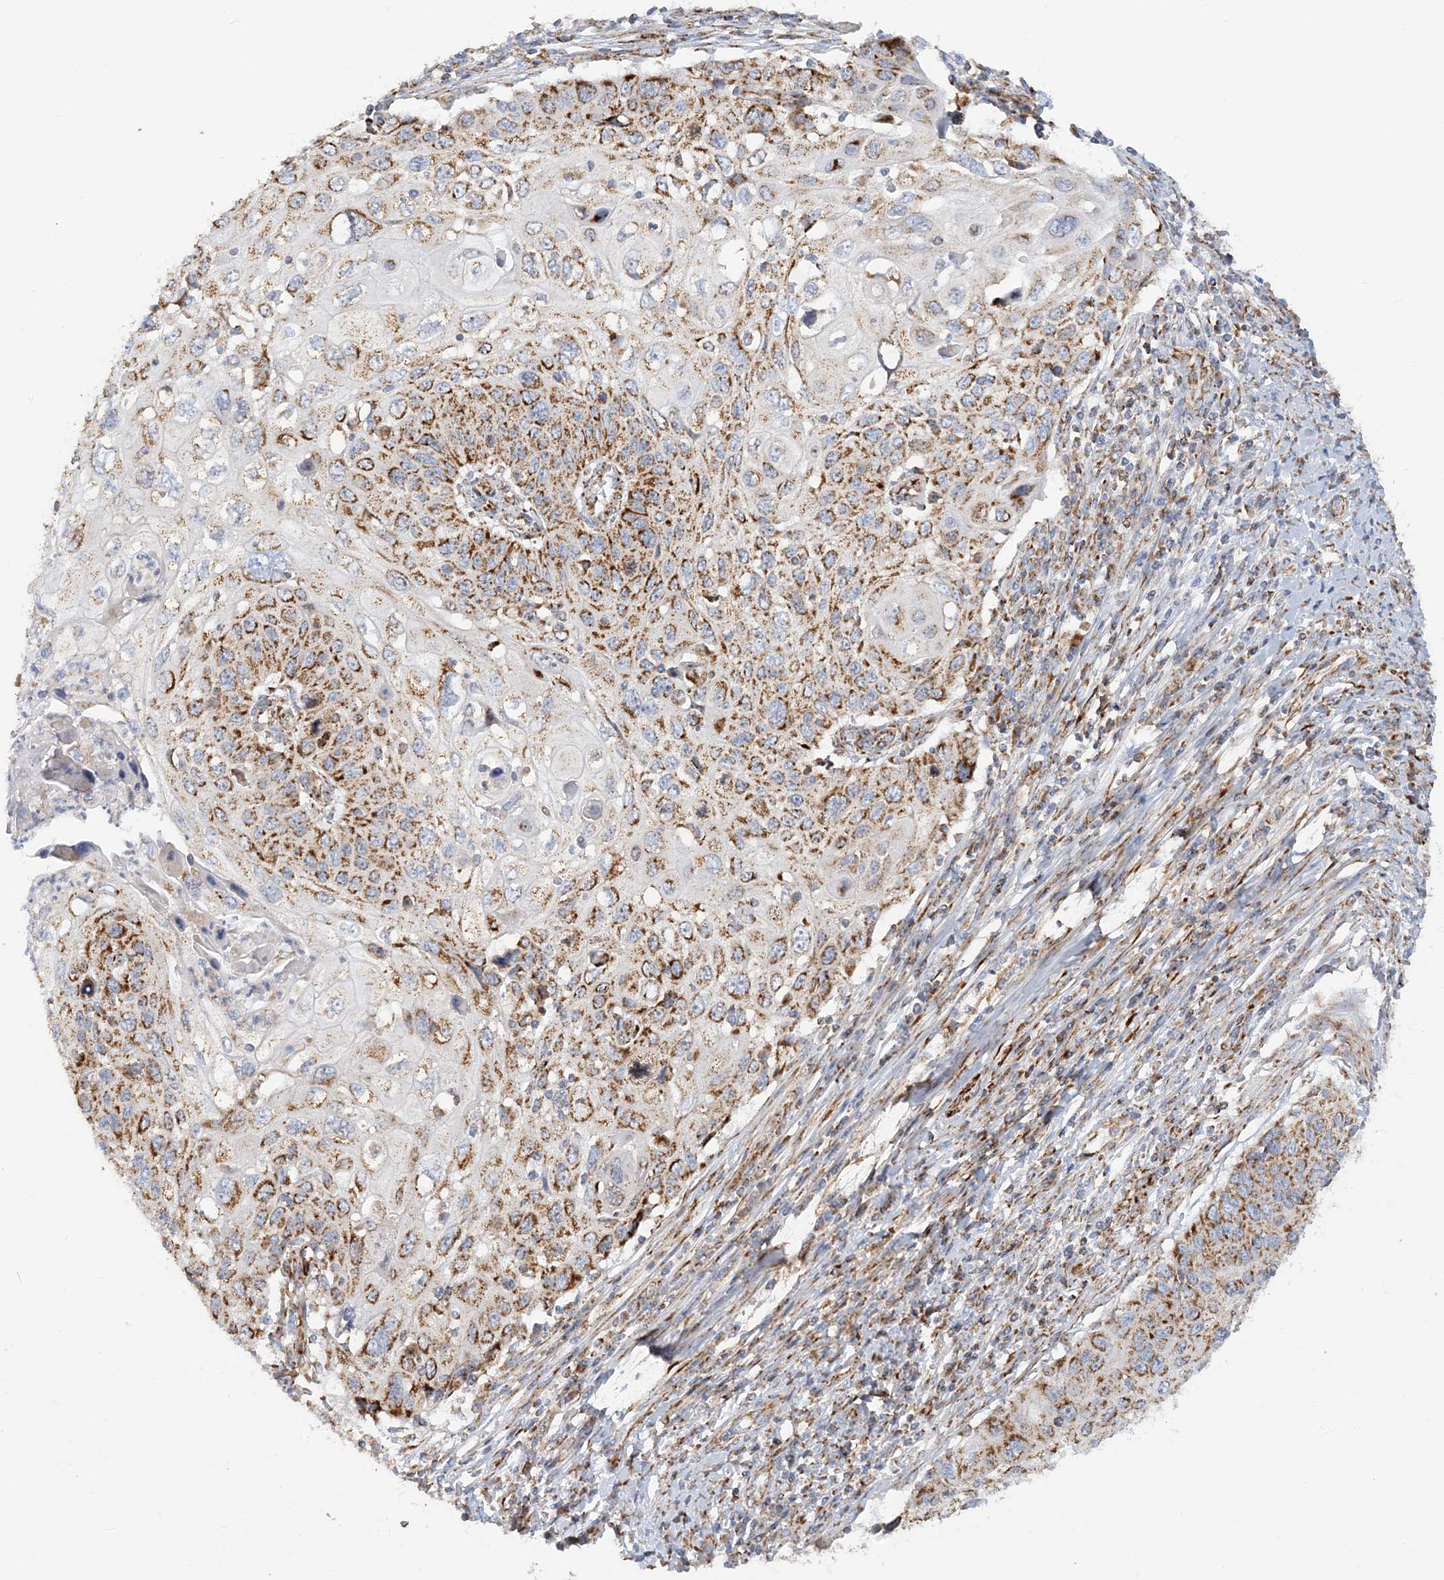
{"staining": {"intensity": "strong", "quantity": "25%-75%", "location": "cytoplasmic/membranous"}, "tissue": "cervical cancer", "cell_type": "Tumor cells", "image_type": "cancer", "snomed": [{"axis": "morphology", "description": "Squamous cell carcinoma, NOS"}, {"axis": "topography", "description": "Cervix"}], "caption": "Immunohistochemical staining of human cervical squamous cell carcinoma reveals high levels of strong cytoplasmic/membranous protein positivity in about 25%-75% of tumor cells.", "gene": "COA3", "patient": {"sex": "female", "age": 70}}